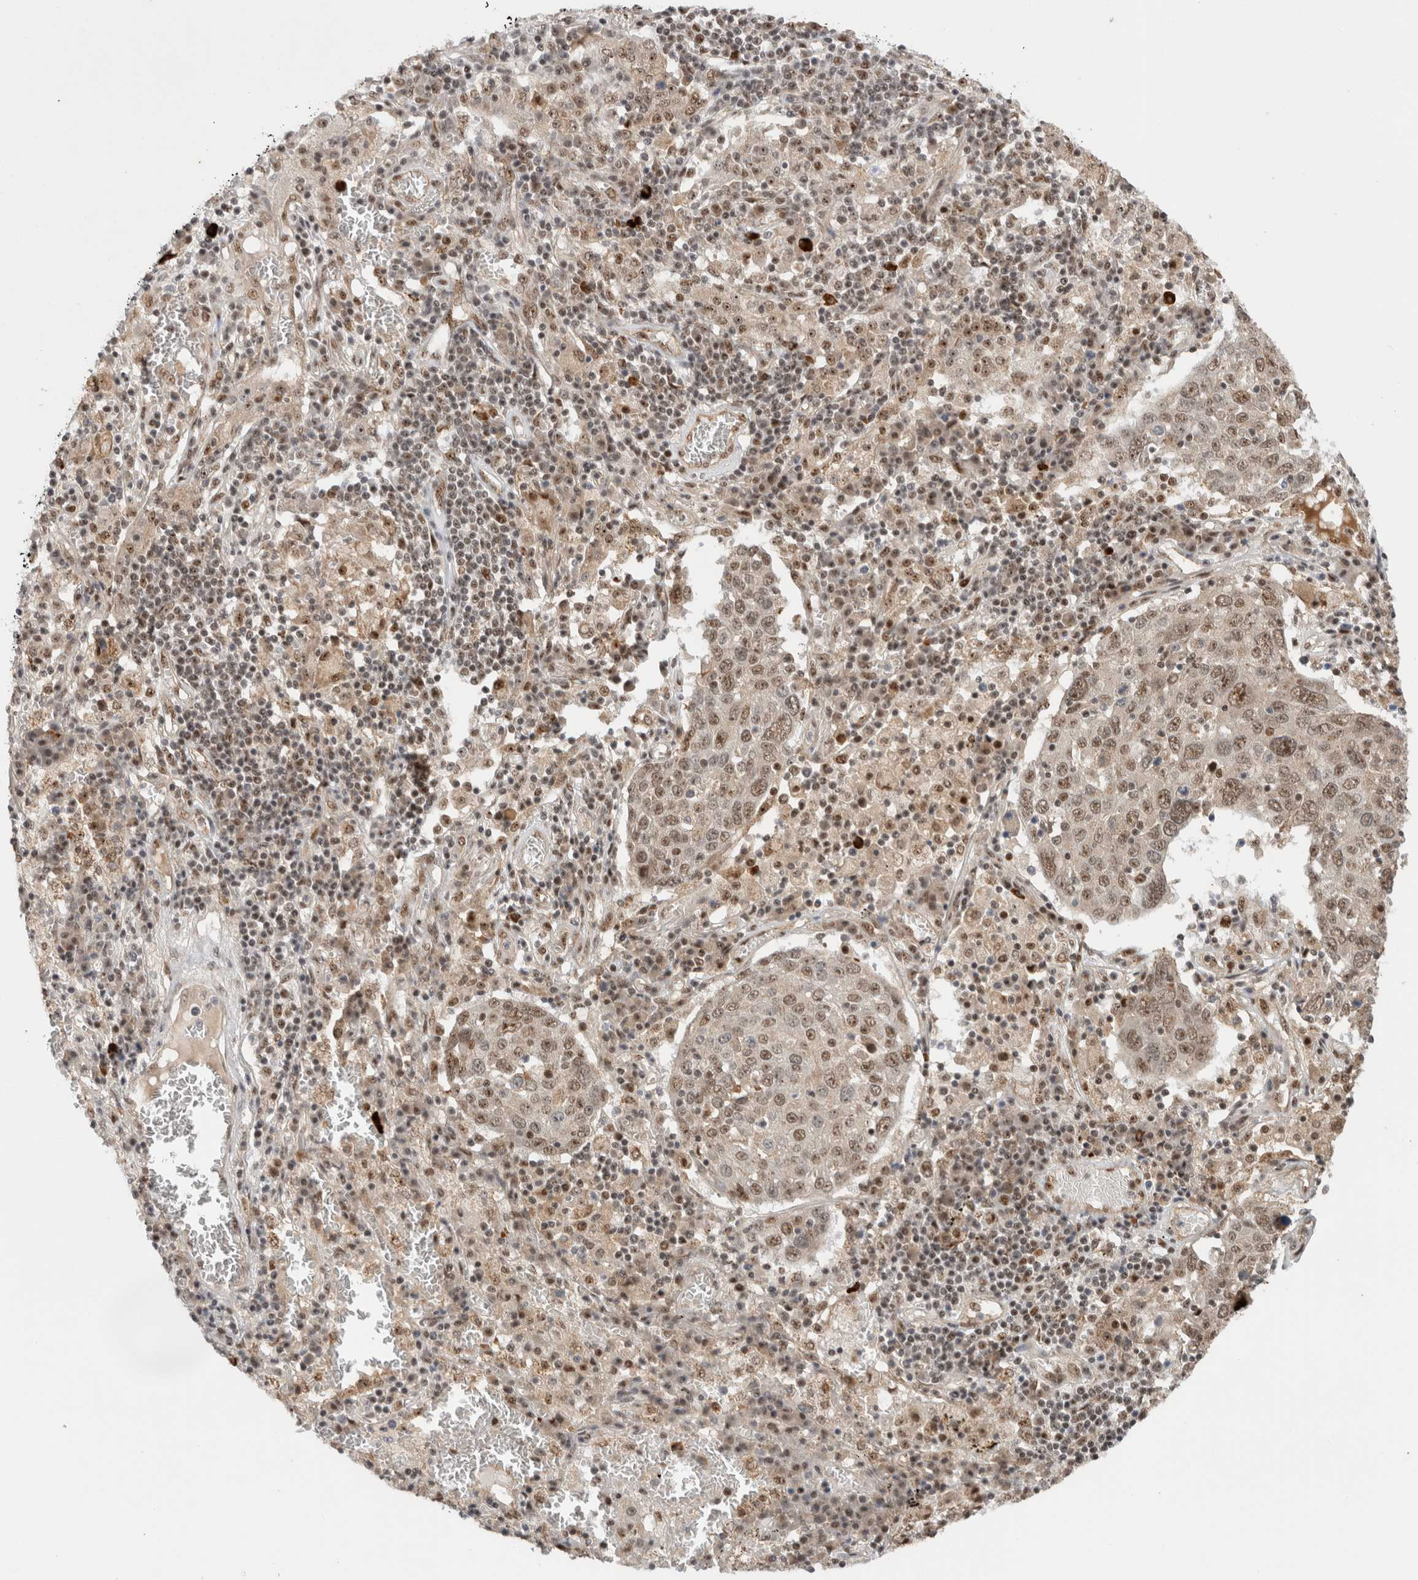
{"staining": {"intensity": "moderate", "quantity": ">75%", "location": "nuclear"}, "tissue": "lung cancer", "cell_type": "Tumor cells", "image_type": "cancer", "snomed": [{"axis": "morphology", "description": "Squamous cell carcinoma, NOS"}, {"axis": "topography", "description": "Lung"}], "caption": "Protein analysis of lung cancer (squamous cell carcinoma) tissue reveals moderate nuclear expression in about >75% of tumor cells.", "gene": "MPHOSPH6", "patient": {"sex": "male", "age": 65}}